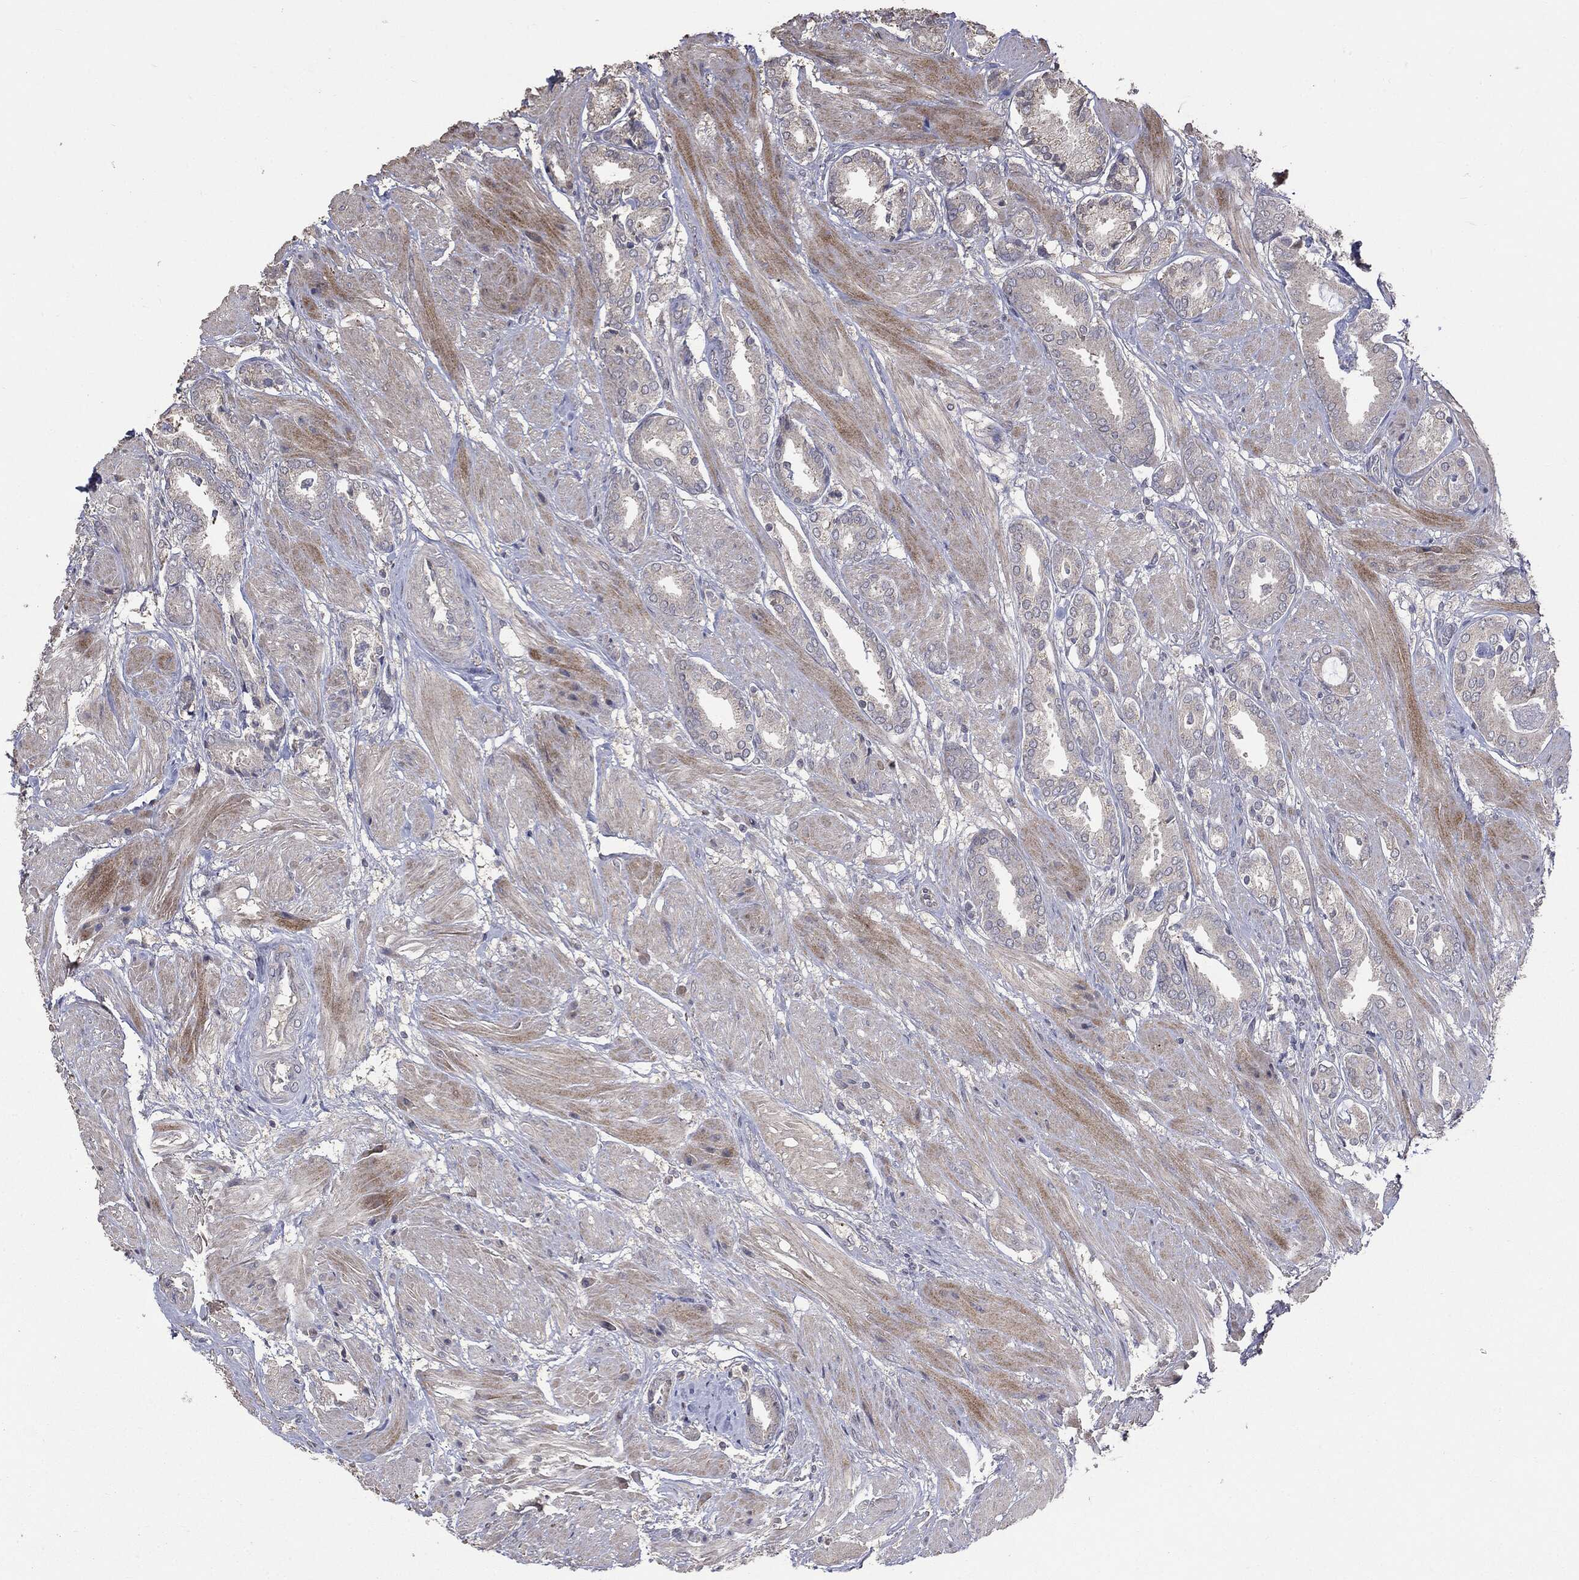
{"staining": {"intensity": "negative", "quantity": "none", "location": "none"}, "tissue": "prostate cancer", "cell_type": "Tumor cells", "image_type": "cancer", "snomed": [{"axis": "morphology", "description": "Adenocarcinoma, High grade"}, {"axis": "topography", "description": "Prostate"}], "caption": "Protein analysis of prostate cancer demonstrates no significant positivity in tumor cells. (DAB IHC visualized using brightfield microscopy, high magnification).", "gene": "MTOR", "patient": {"sex": "male", "age": 56}}